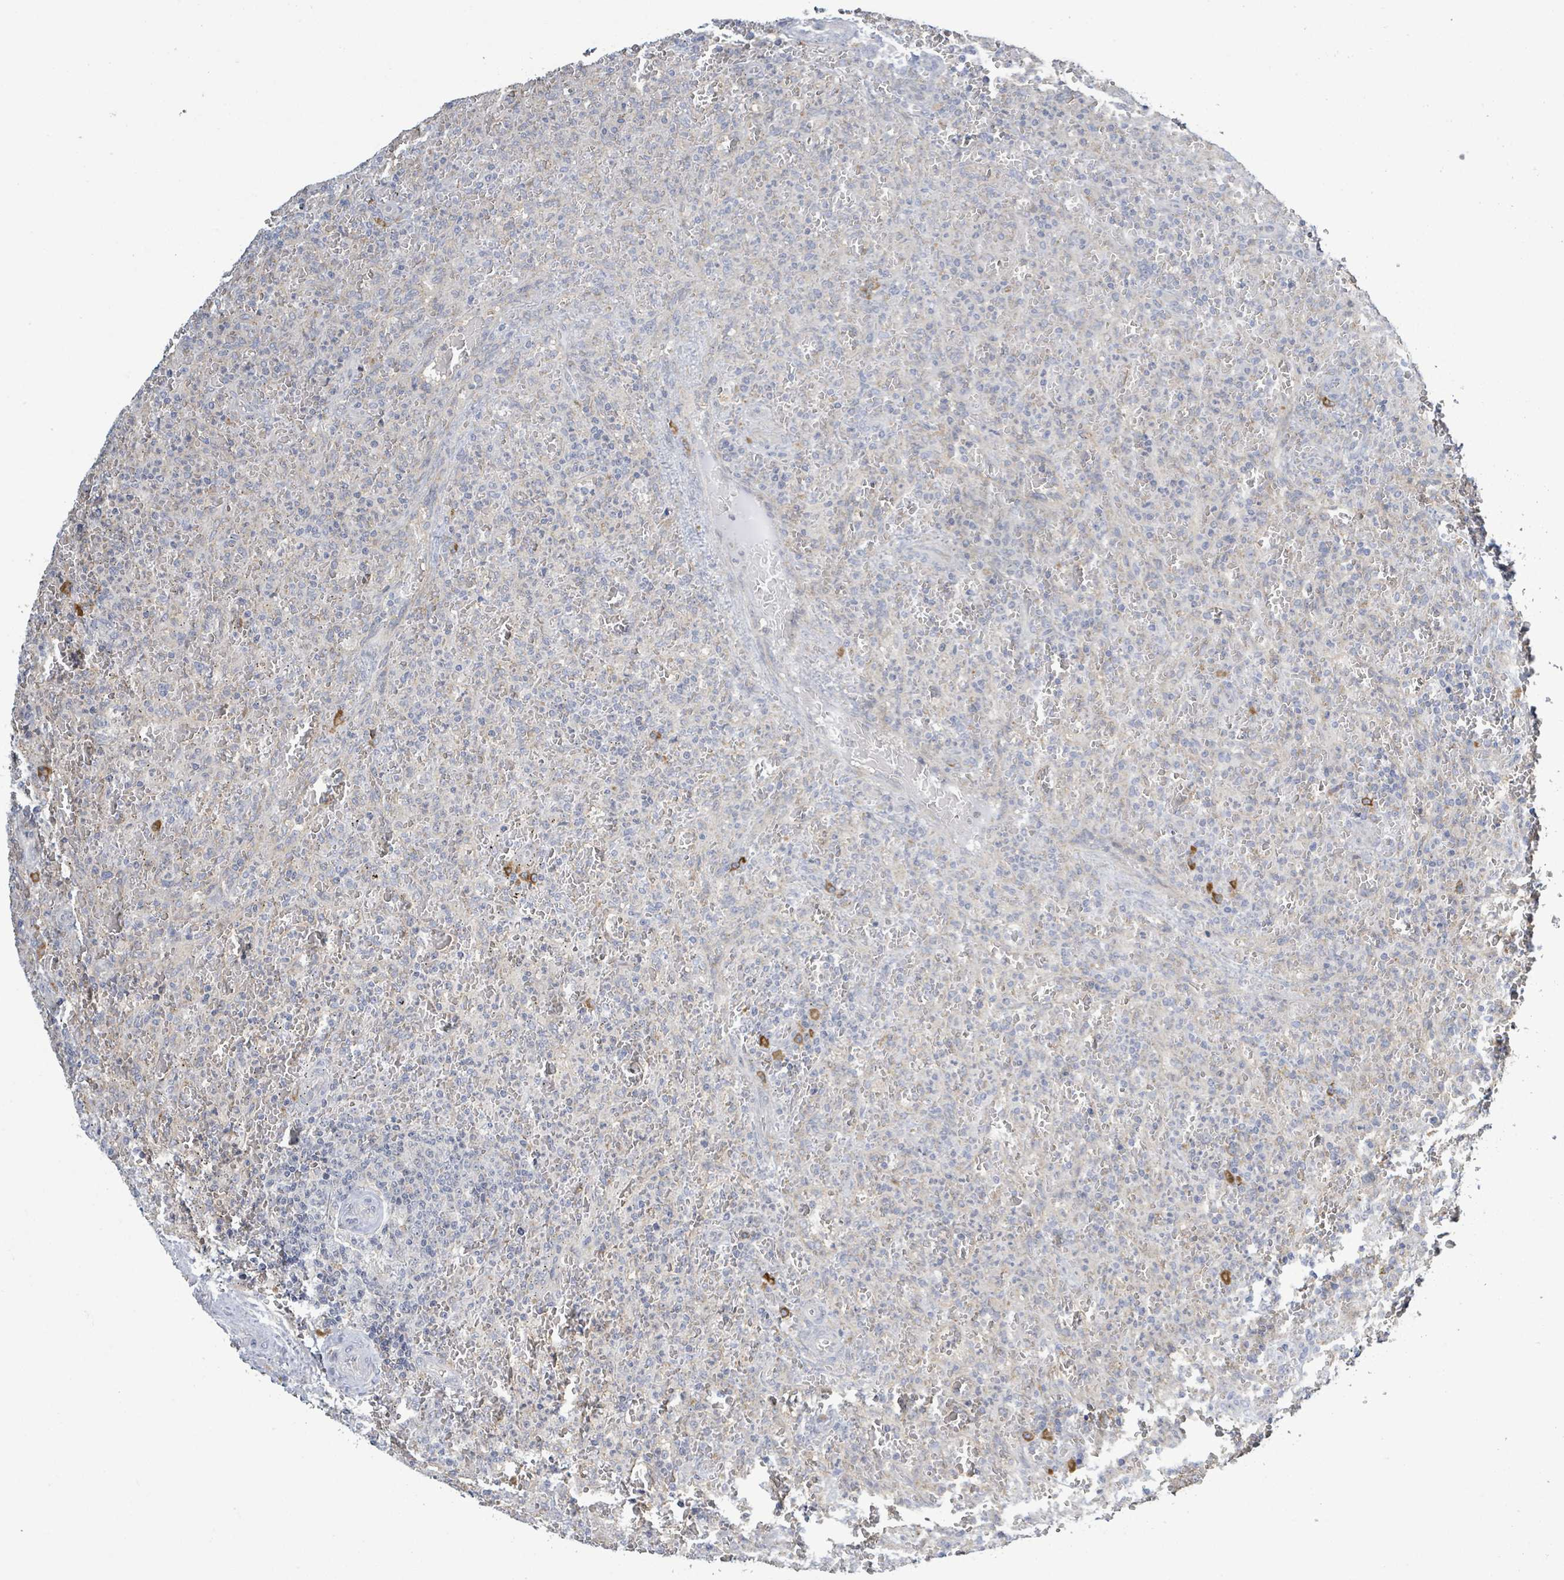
{"staining": {"intensity": "negative", "quantity": "none", "location": "none"}, "tissue": "lymphoma", "cell_type": "Tumor cells", "image_type": "cancer", "snomed": [{"axis": "morphology", "description": "Malignant lymphoma, non-Hodgkin's type, Low grade"}, {"axis": "topography", "description": "Spleen"}], "caption": "Immunohistochemical staining of lymphoma displays no significant positivity in tumor cells.", "gene": "ATP13A1", "patient": {"sex": "female", "age": 64}}